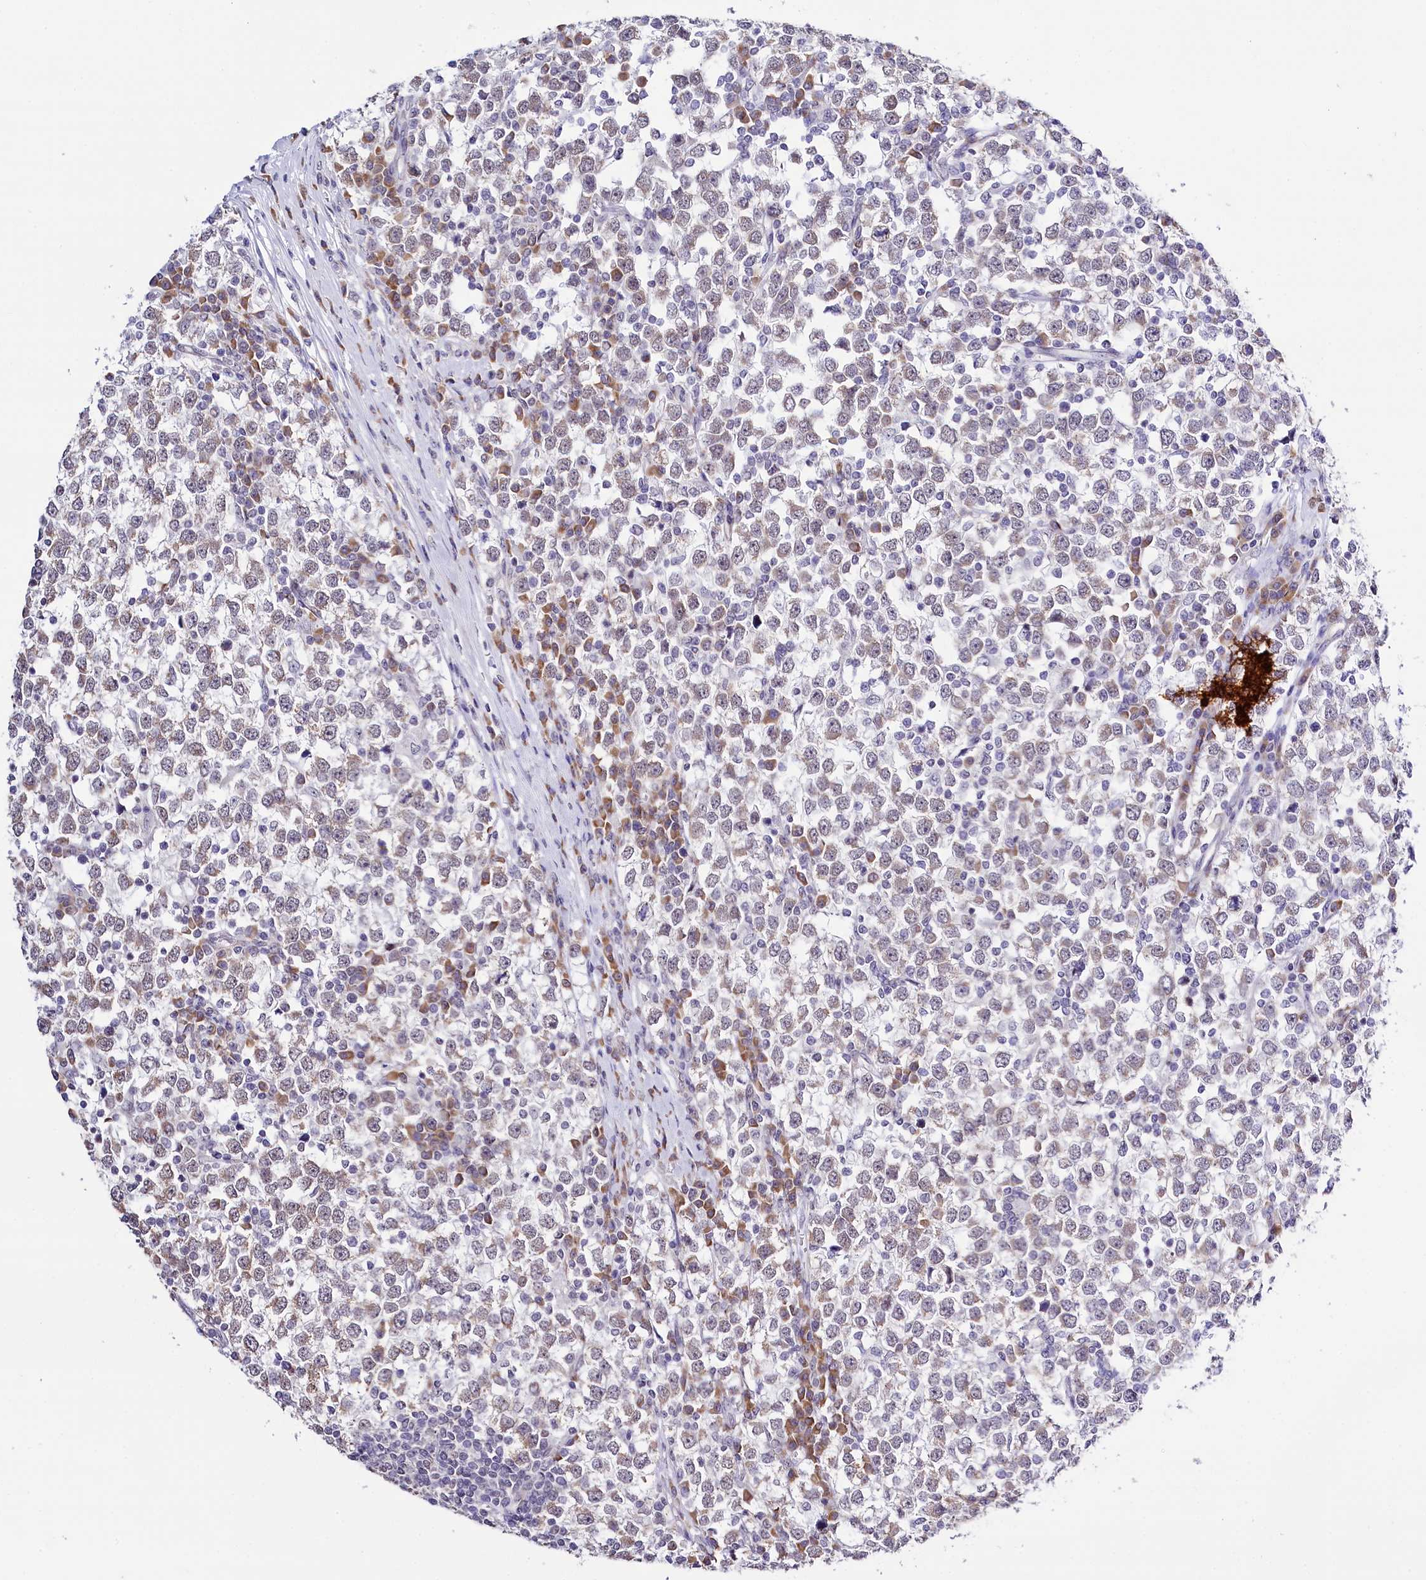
{"staining": {"intensity": "moderate", "quantity": "<25%", "location": "cytoplasmic/membranous"}, "tissue": "testis cancer", "cell_type": "Tumor cells", "image_type": "cancer", "snomed": [{"axis": "morphology", "description": "Seminoma, NOS"}, {"axis": "topography", "description": "Testis"}], "caption": "There is low levels of moderate cytoplasmic/membranous staining in tumor cells of seminoma (testis), as demonstrated by immunohistochemical staining (brown color).", "gene": "SPATS2", "patient": {"sex": "male", "age": 65}}